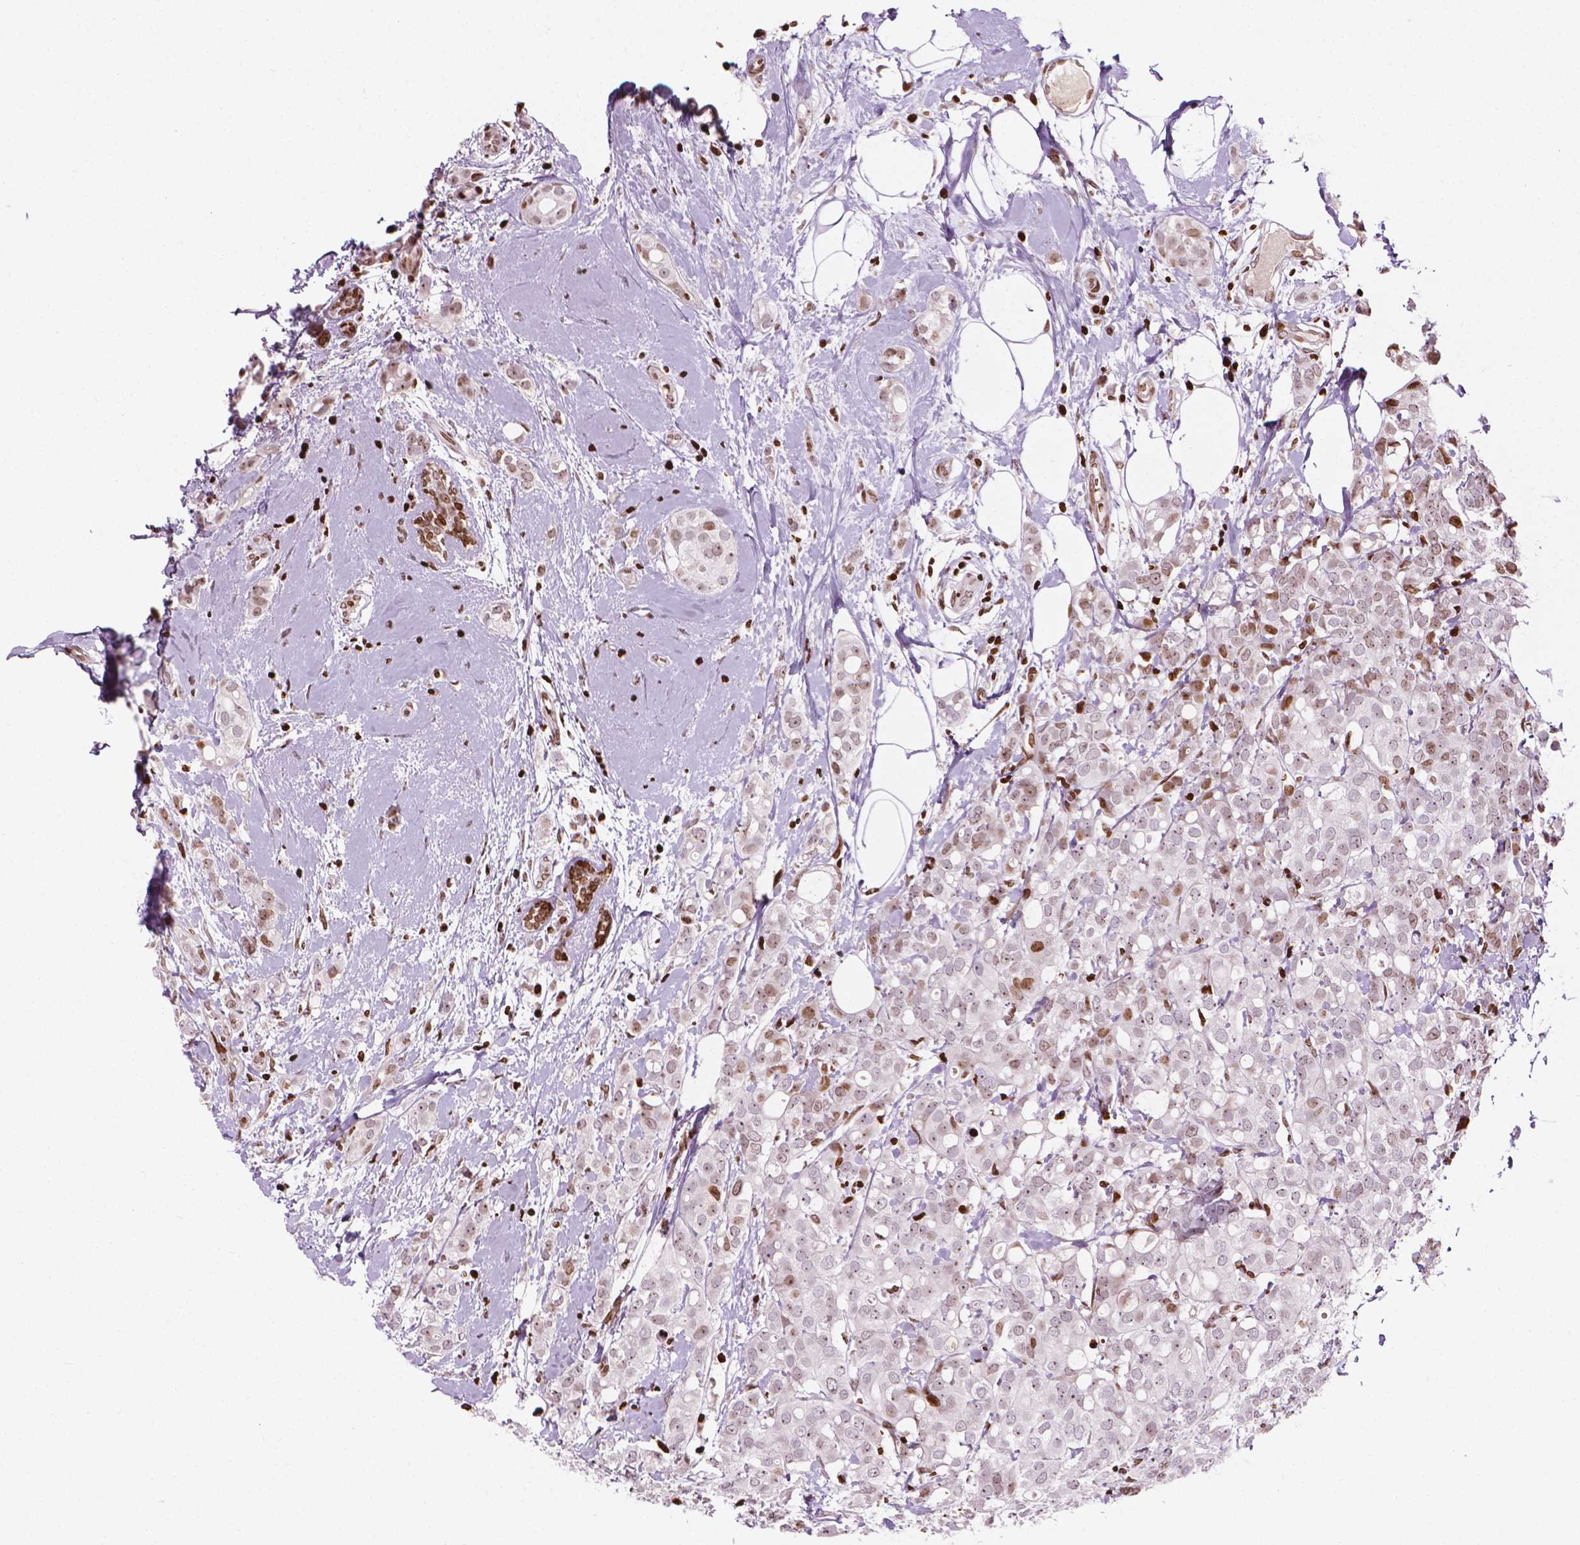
{"staining": {"intensity": "moderate", "quantity": "<25%", "location": "nuclear"}, "tissue": "breast cancer", "cell_type": "Tumor cells", "image_type": "cancer", "snomed": [{"axis": "morphology", "description": "Duct carcinoma"}, {"axis": "topography", "description": "Breast"}], "caption": "Tumor cells demonstrate low levels of moderate nuclear positivity in approximately <25% of cells in breast cancer. (DAB IHC with brightfield microscopy, high magnification).", "gene": "PIP4K2A", "patient": {"sex": "female", "age": 40}}